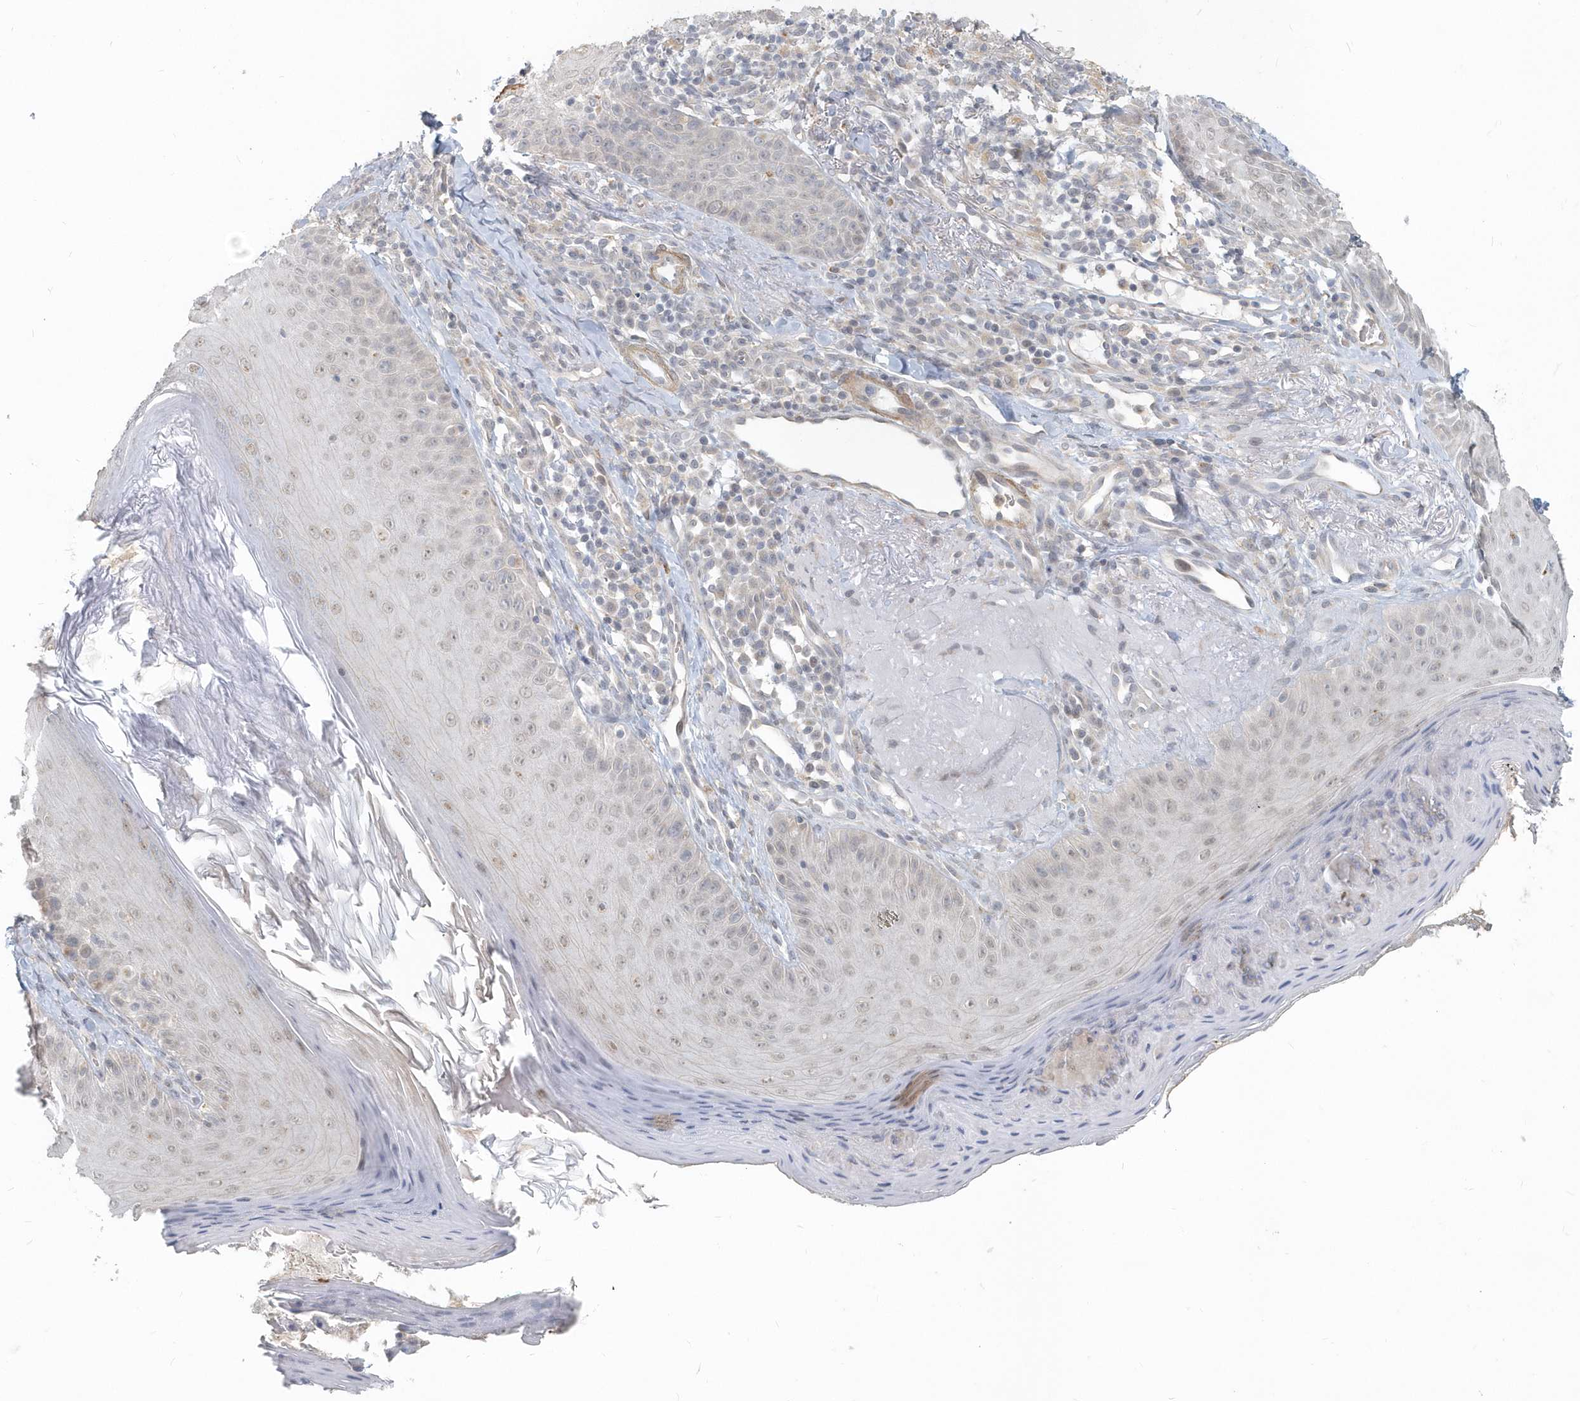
{"staining": {"intensity": "negative", "quantity": "none", "location": "none"}, "tissue": "skin", "cell_type": "Fibroblasts", "image_type": "normal", "snomed": [{"axis": "morphology", "description": "Normal tissue, NOS"}, {"axis": "topography", "description": "Skin"}], "caption": "There is no significant positivity in fibroblasts of skin. Nuclei are stained in blue.", "gene": "NAPB", "patient": {"sex": "male", "age": 57}}